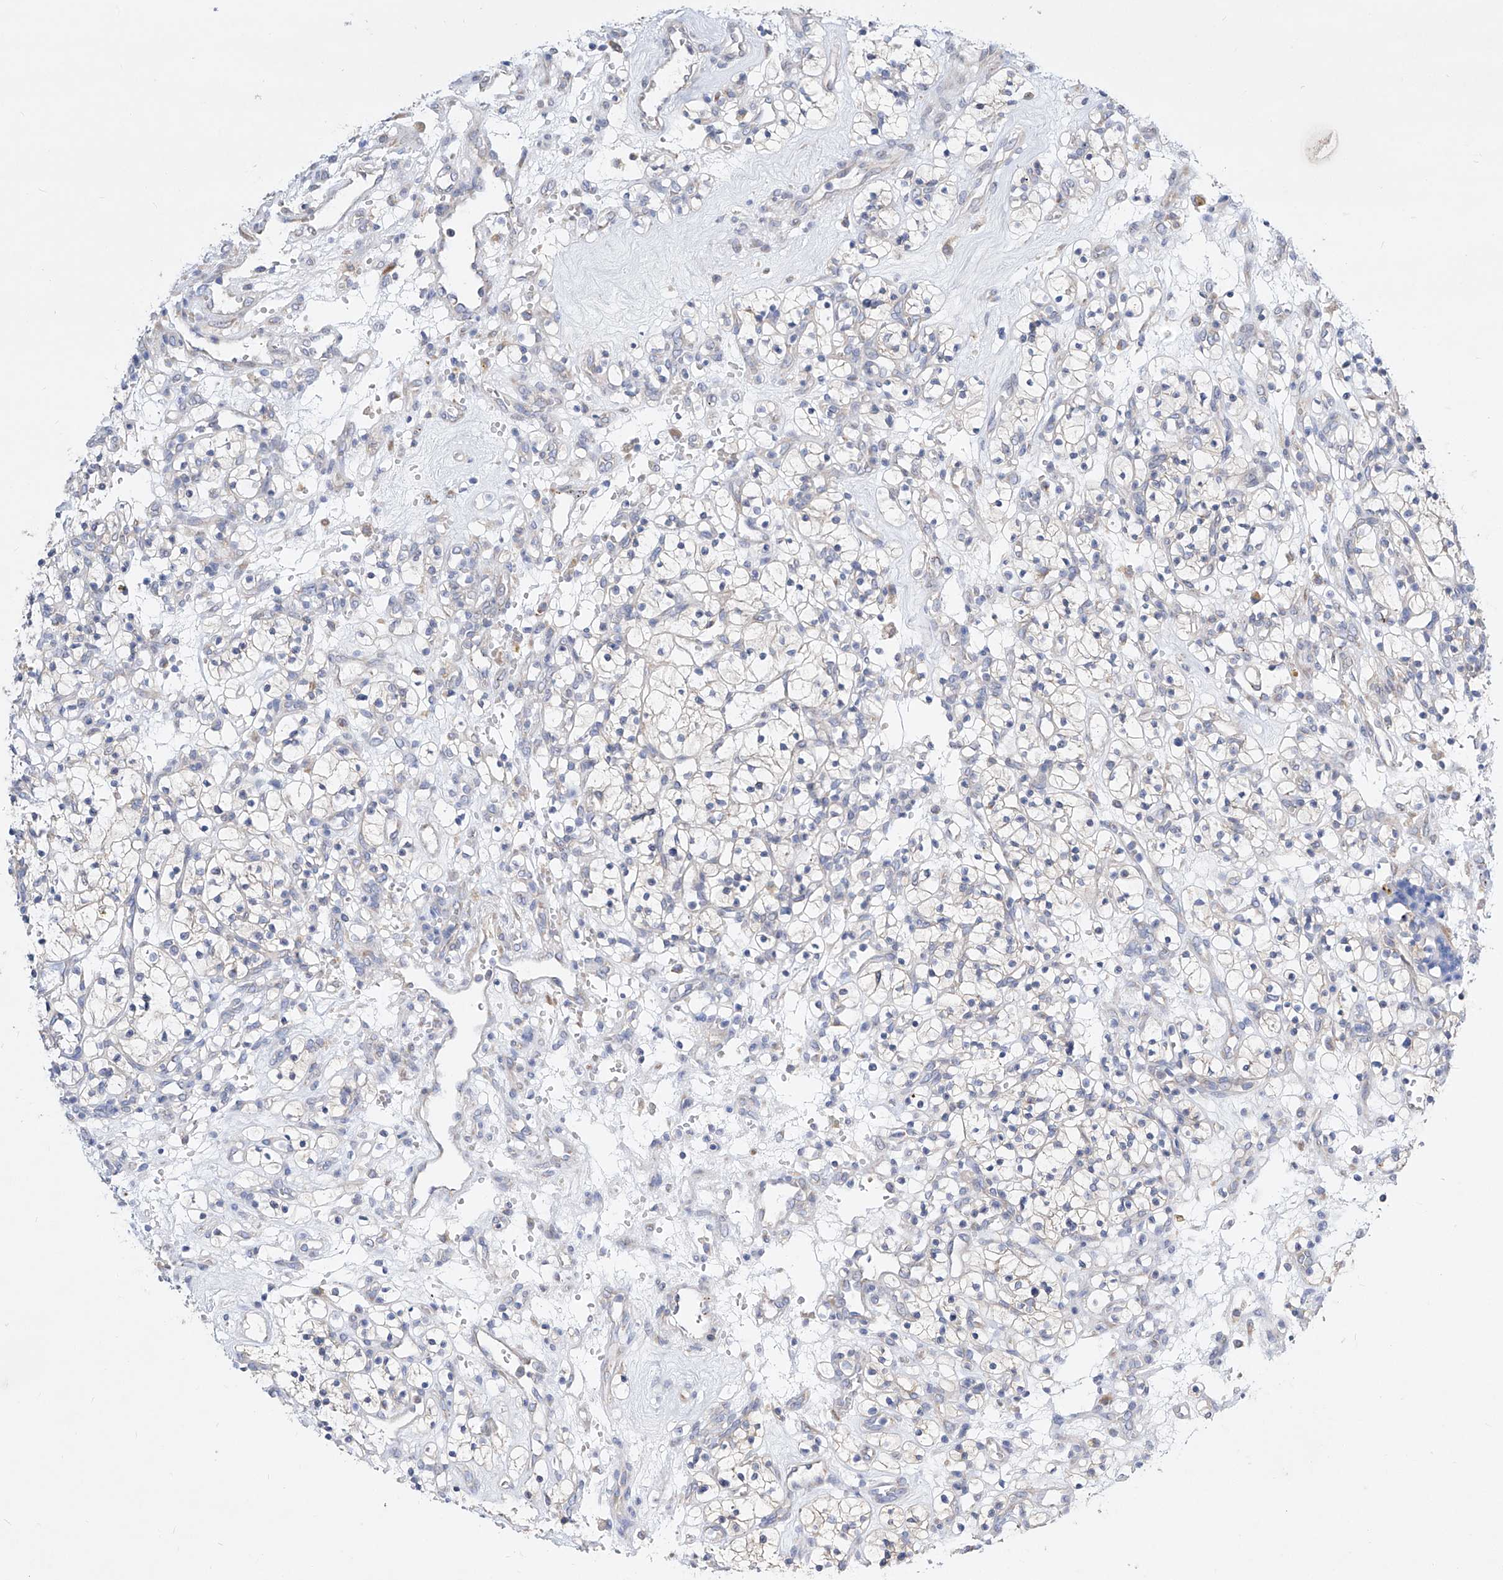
{"staining": {"intensity": "negative", "quantity": "none", "location": "none"}, "tissue": "renal cancer", "cell_type": "Tumor cells", "image_type": "cancer", "snomed": [{"axis": "morphology", "description": "Adenocarcinoma, NOS"}, {"axis": "topography", "description": "Kidney"}], "caption": "IHC of renal cancer exhibits no positivity in tumor cells.", "gene": "UFL1", "patient": {"sex": "female", "age": 57}}